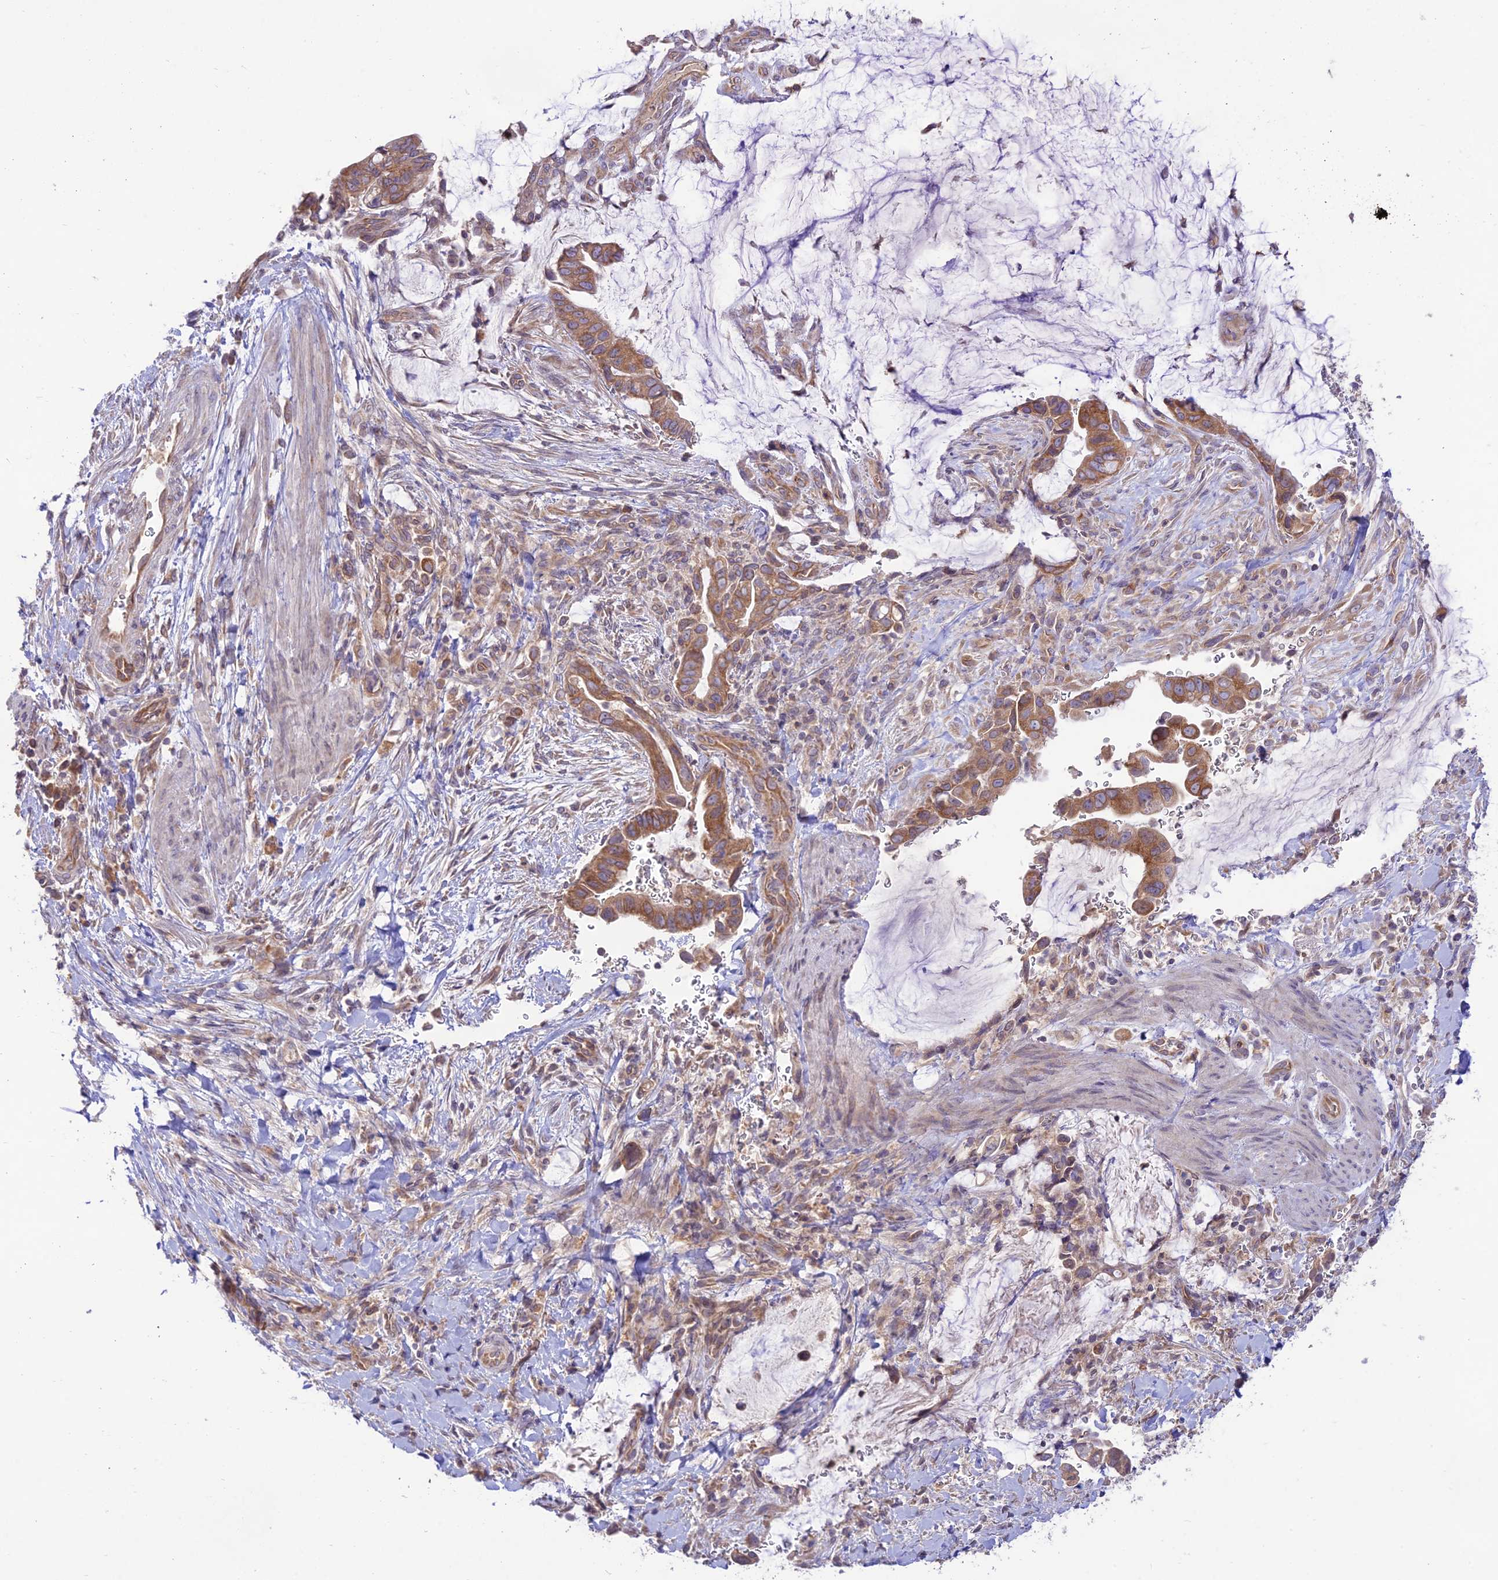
{"staining": {"intensity": "moderate", "quantity": ">75%", "location": "cytoplasmic/membranous"}, "tissue": "pancreatic cancer", "cell_type": "Tumor cells", "image_type": "cancer", "snomed": [{"axis": "morphology", "description": "Adenocarcinoma, NOS"}, {"axis": "topography", "description": "Pancreas"}], "caption": "This is a photomicrograph of immunohistochemistry staining of adenocarcinoma (pancreatic), which shows moderate positivity in the cytoplasmic/membranous of tumor cells.", "gene": "TMEM259", "patient": {"sex": "male", "age": 75}}